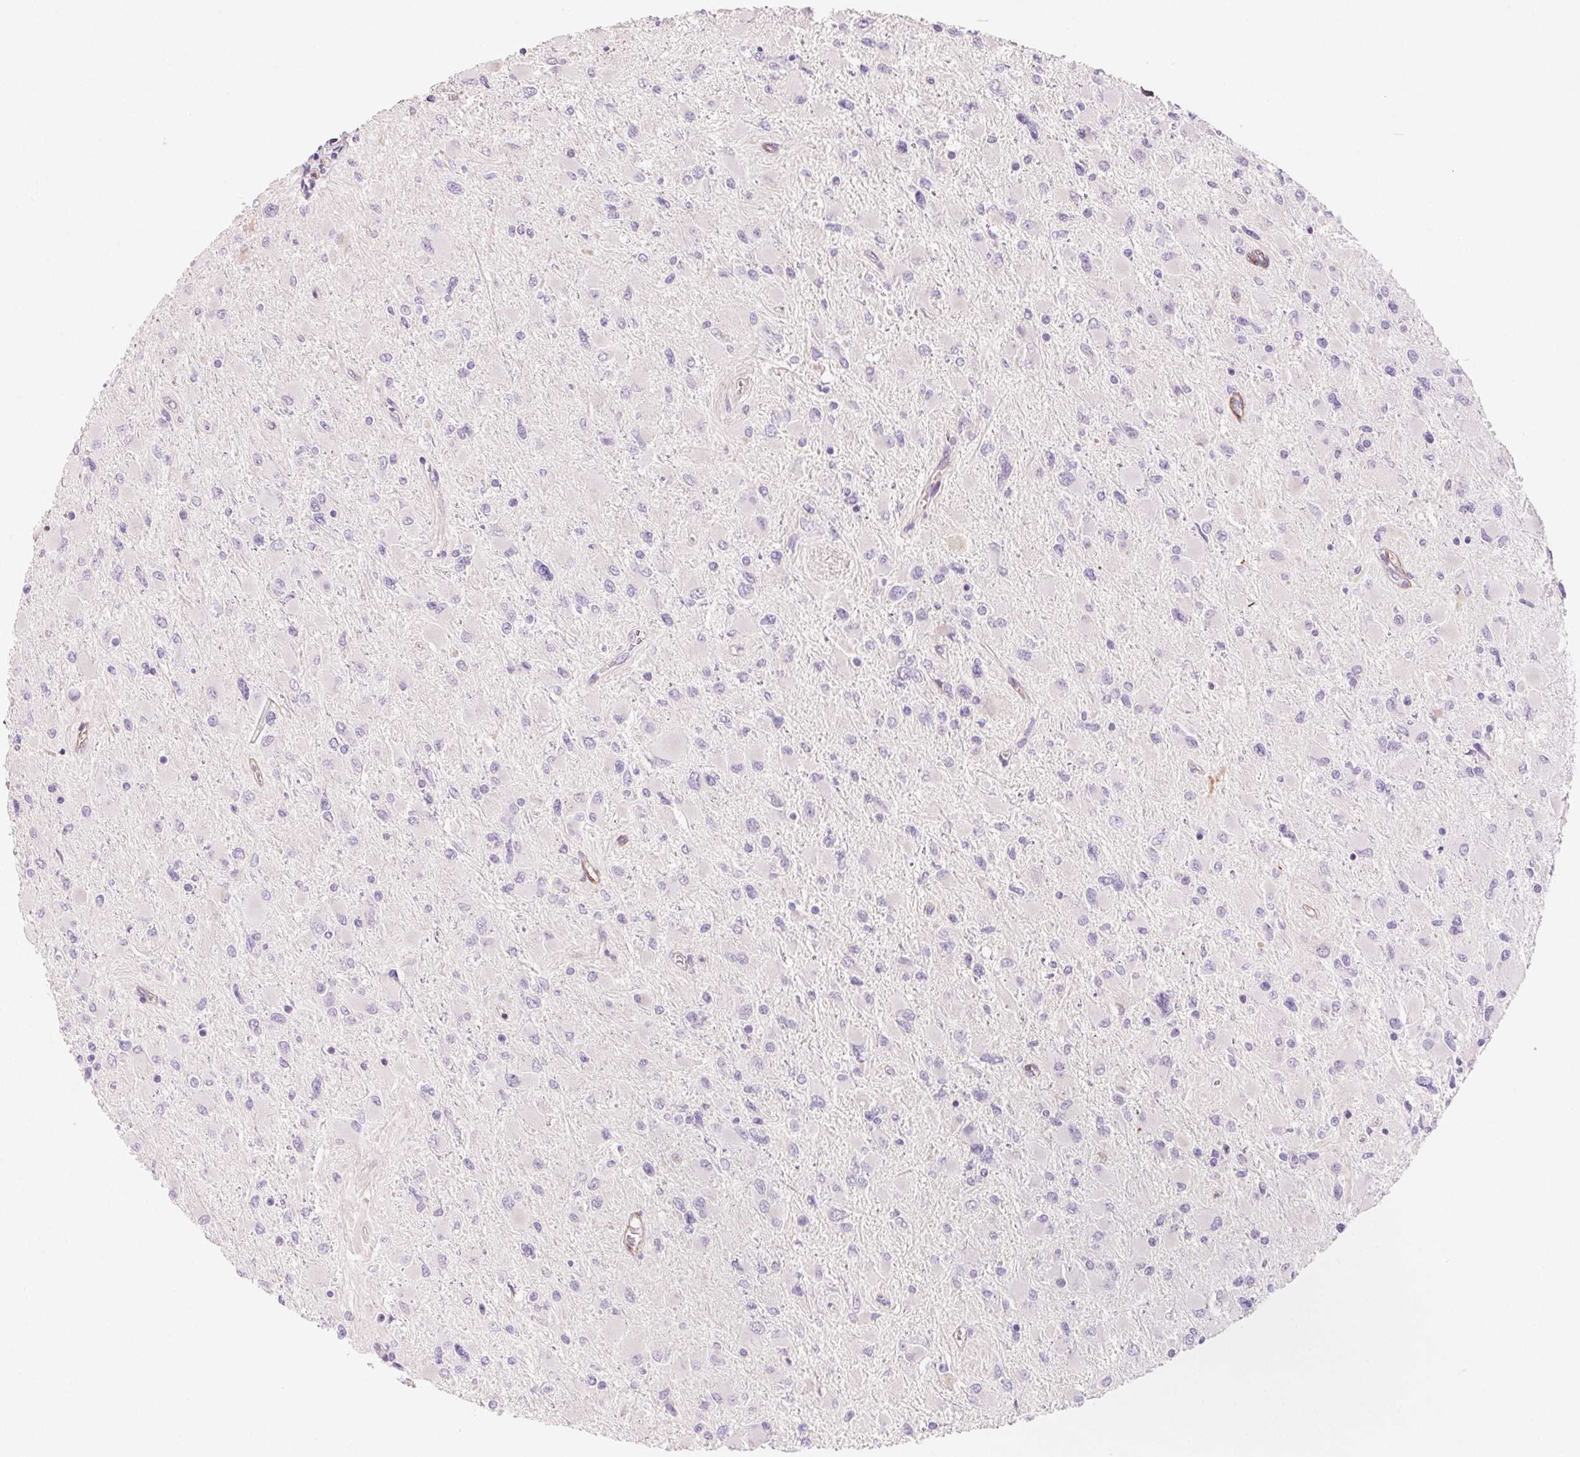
{"staining": {"intensity": "negative", "quantity": "none", "location": "none"}, "tissue": "glioma", "cell_type": "Tumor cells", "image_type": "cancer", "snomed": [{"axis": "morphology", "description": "Glioma, malignant, High grade"}, {"axis": "topography", "description": "Cerebral cortex"}], "caption": "Immunohistochemical staining of malignant high-grade glioma shows no significant positivity in tumor cells. (Brightfield microscopy of DAB (3,3'-diaminobenzidine) immunohistochemistry at high magnification).", "gene": "GPX8", "patient": {"sex": "female", "age": 36}}